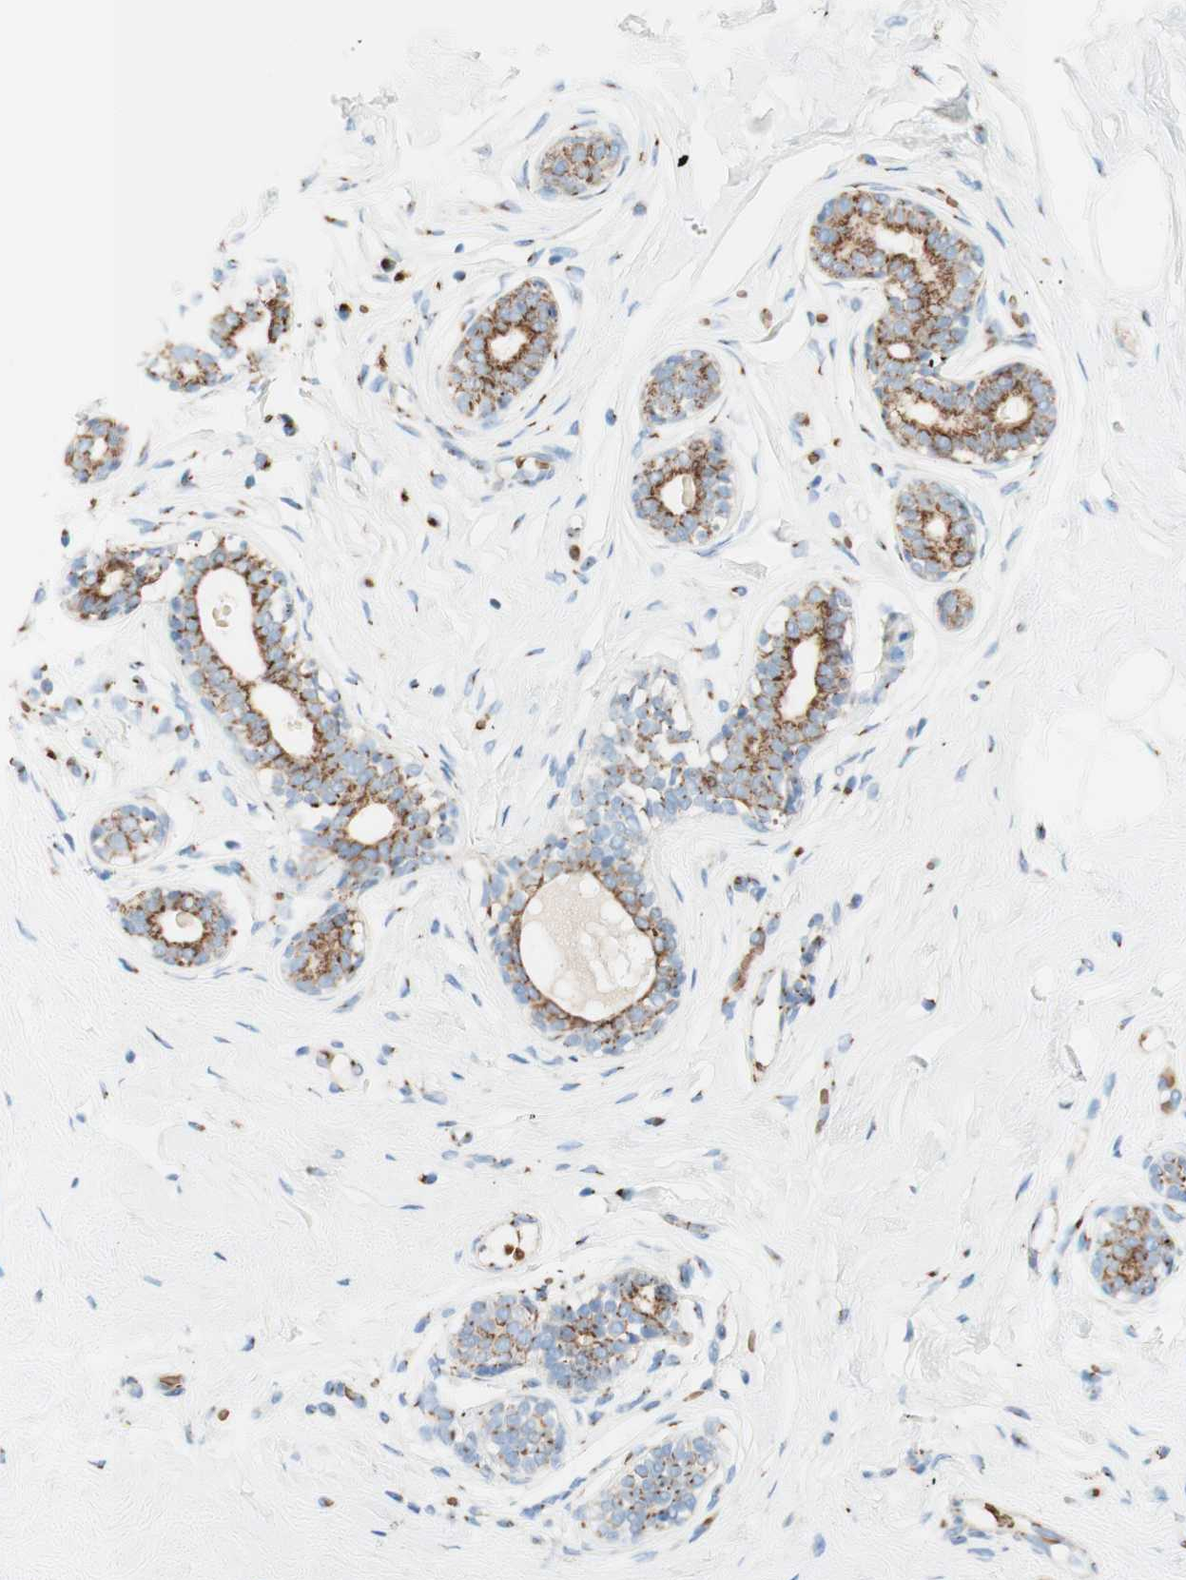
{"staining": {"intensity": "negative", "quantity": "none", "location": "none"}, "tissue": "breast", "cell_type": "Adipocytes", "image_type": "normal", "snomed": [{"axis": "morphology", "description": "Normal tissue, NOS"}, {"axis": "topography", "description": "Breast"}], "caption": "This is a image of immunohistochemistry staining of benign breast, which shows no expression in adipocytes.", "gene": "GOLGB1", "patient": {"sex": "female", "age": 23}}